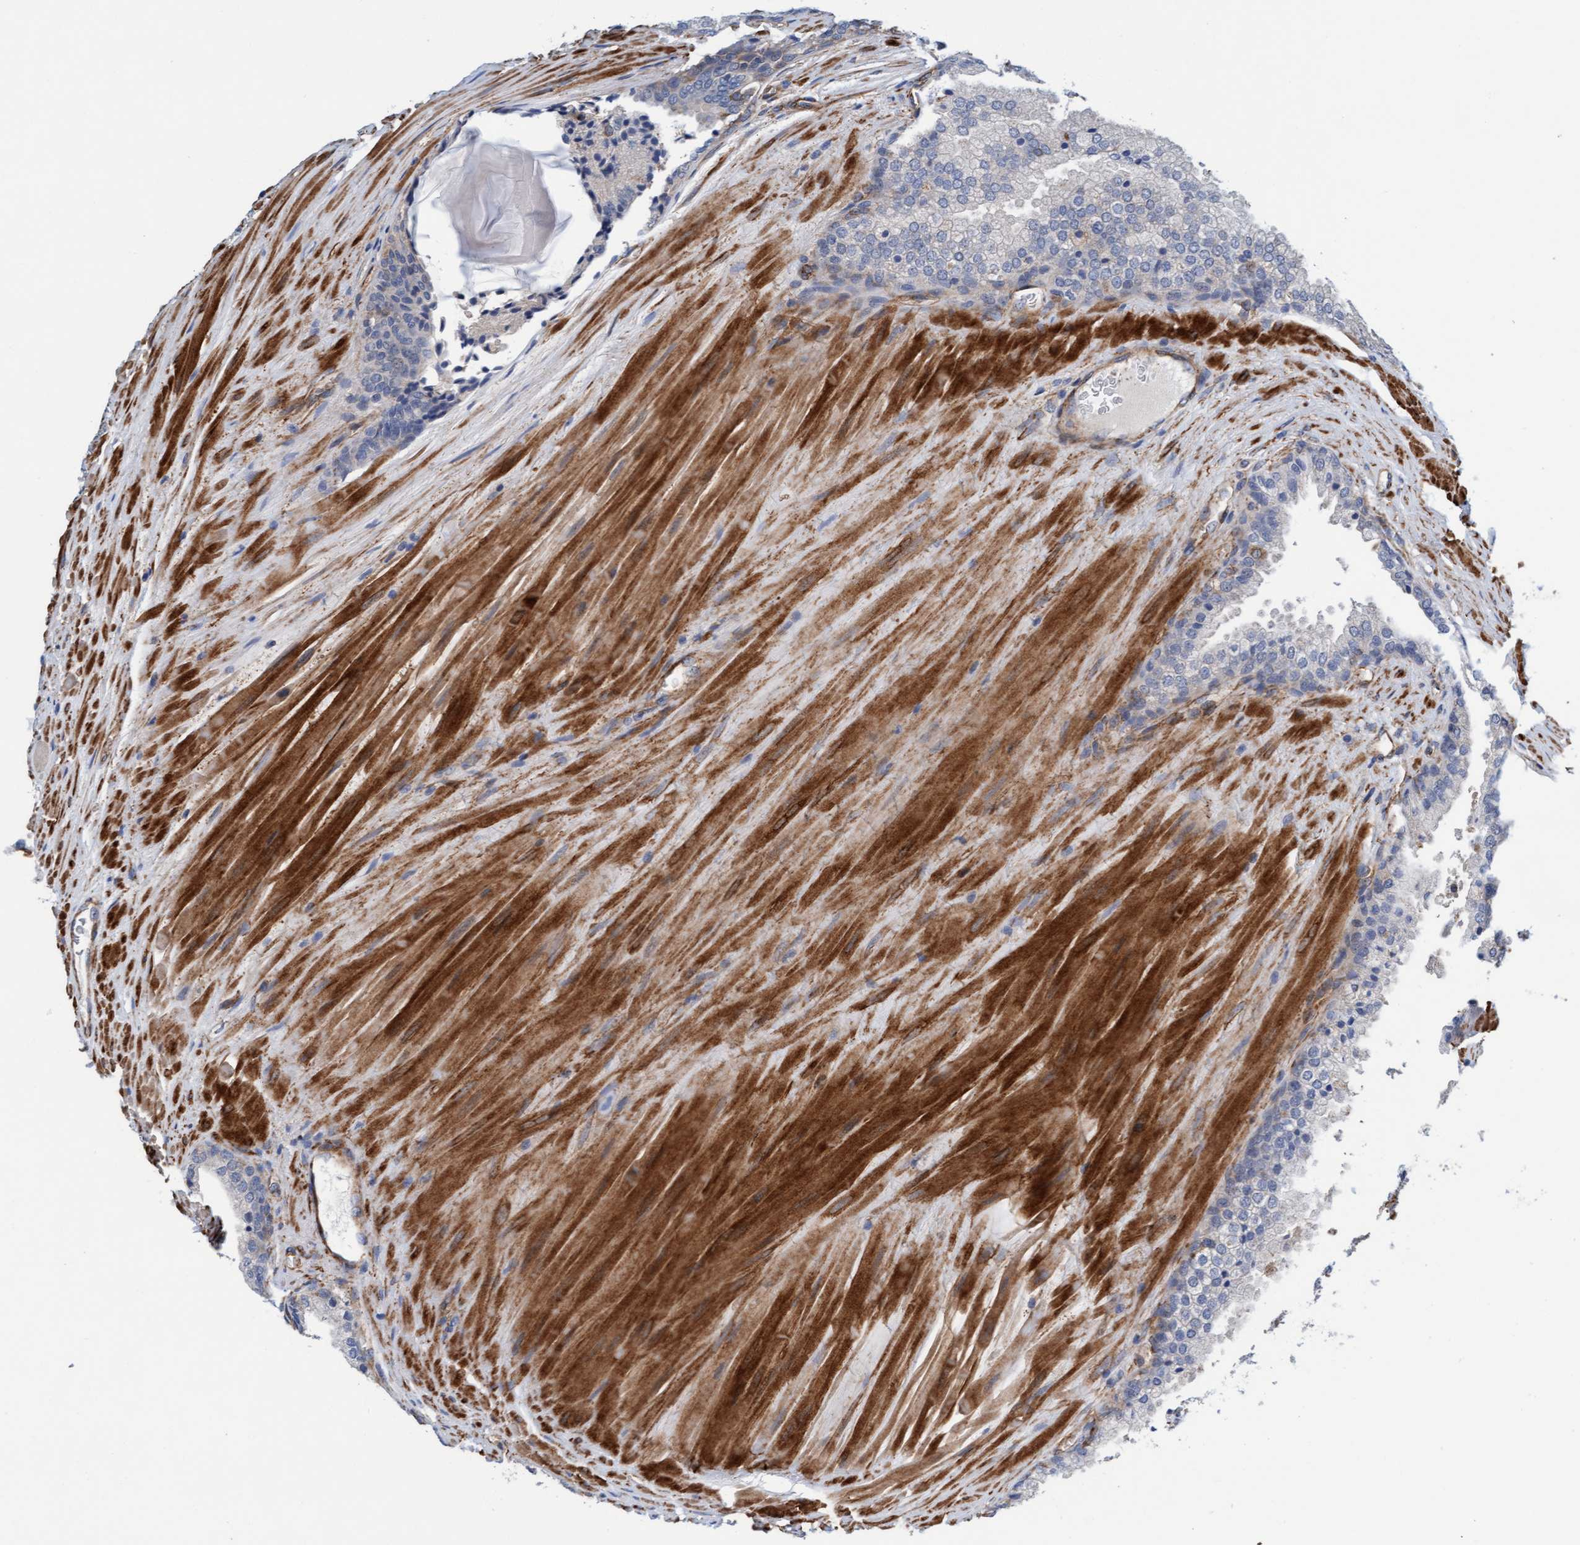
{"staining": {"intensity": "negative", "quantity": "none", "location": "none"}, "tissue": "prostate cancer", "cell_type": "Tumor cells", "image_type": "cancer", "snomed": [{"axis": "morphology", "description": "Adenocarcinoma, High grade"}, {"axis": "topography", "description": "Prostate"}], "caption": "There is no significant expression in tumor cells of prostate cancer (adenocarcinoma (high-grade)).", "gene": "FMNL3", "patient": {"sex": "male", "age": 65}}